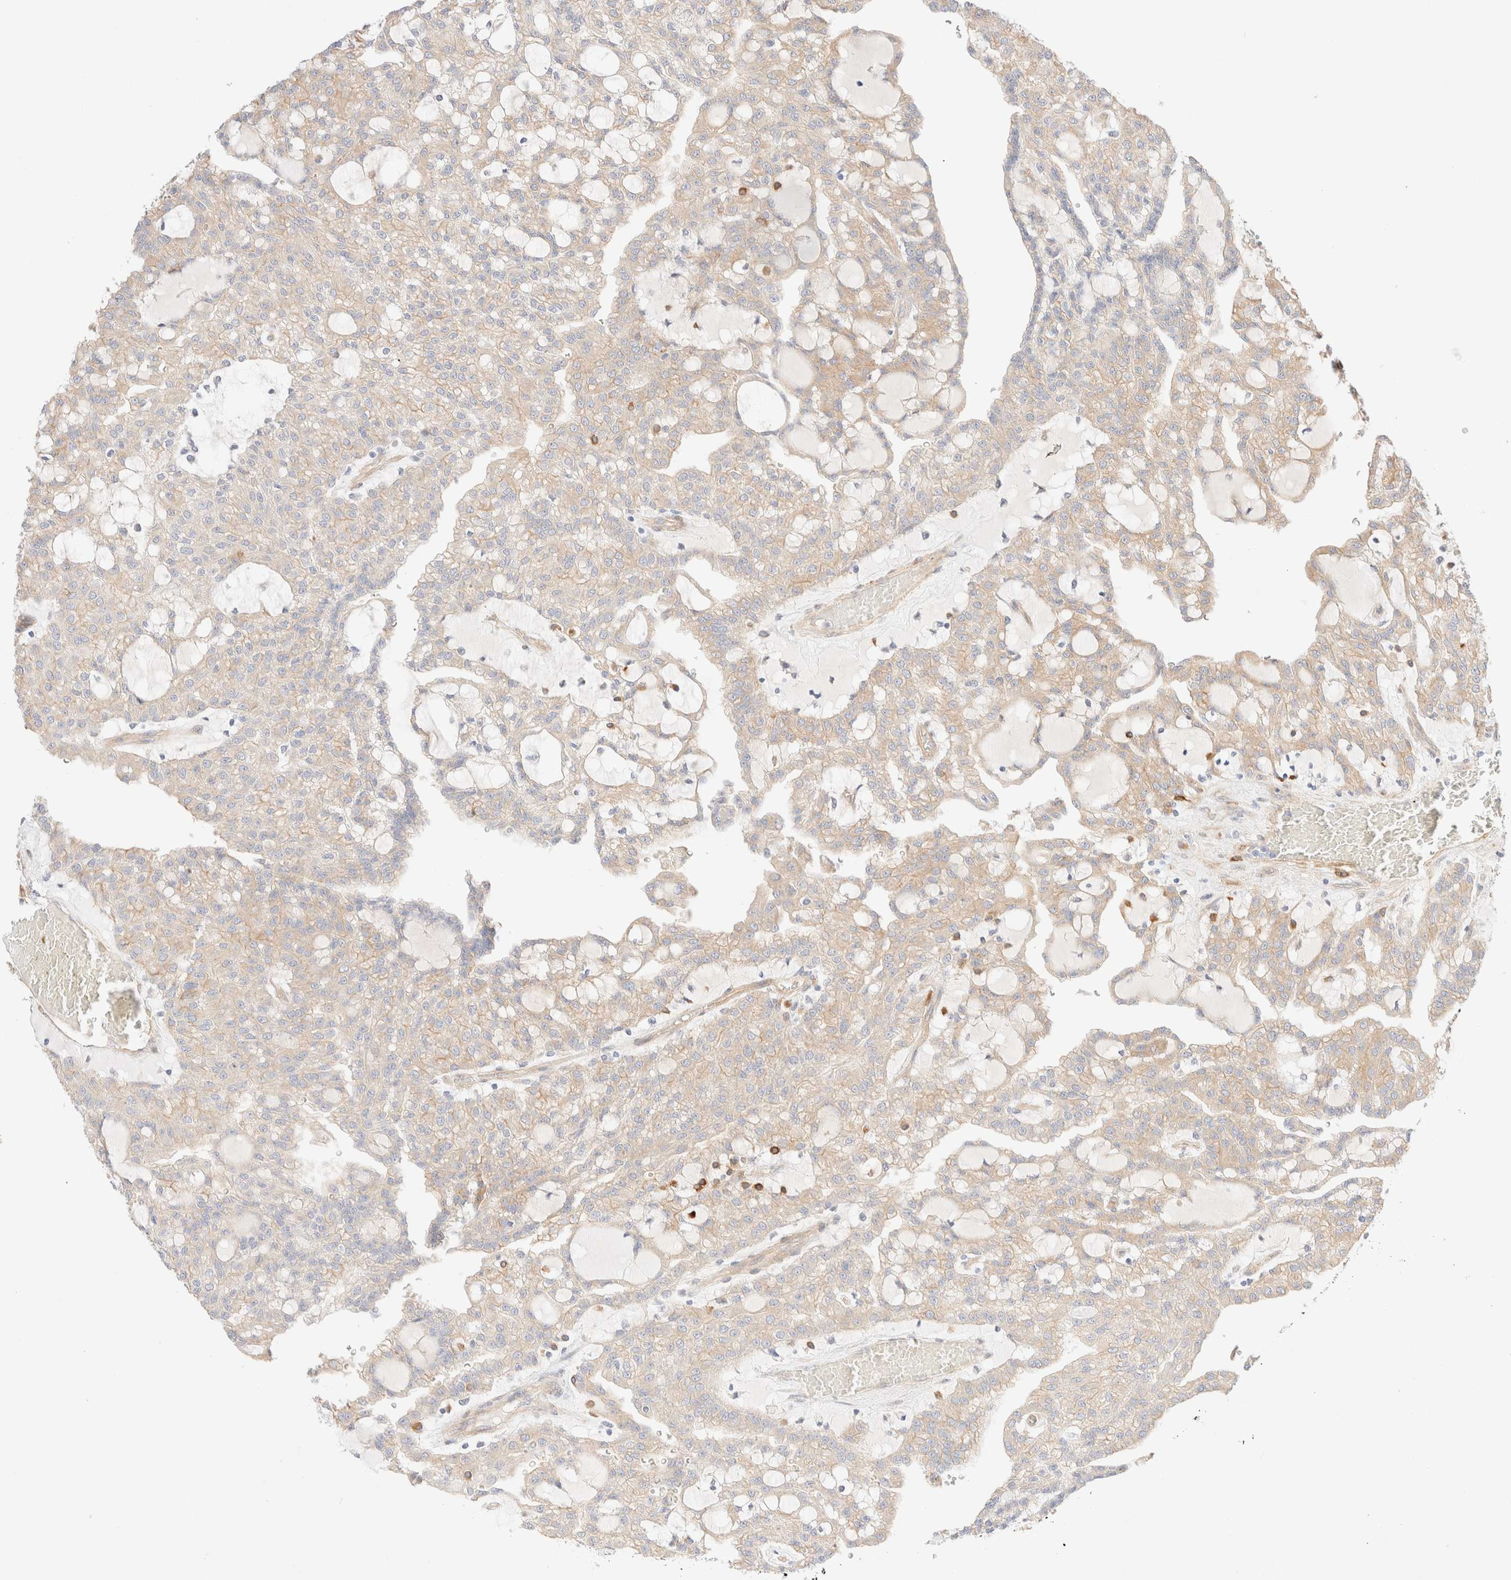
{"staining": {"intensity": "weak", "quantity": "25%-75%", "location": "cytoplasmic/membranous"}, "tissue": "renal cancer", "cell_type": "Tumor cells", "image_type": "cancer", "snomed": [{"axis": "morphology", "description": "Adenocarcinoma, NOS"}, {"axis": "topography", "description": "Kidney"}], "caption": "Renal cancer stained for a protein exhibits weak cytoplasmic/membranous positivity in tumor cells. Using DAB (brown) and hematoxylin (blue) stains, captured at high magnification using brightfield microscopy.", "gene": "NIBAN2", "patient": {"sex": "male", "age": 63}}